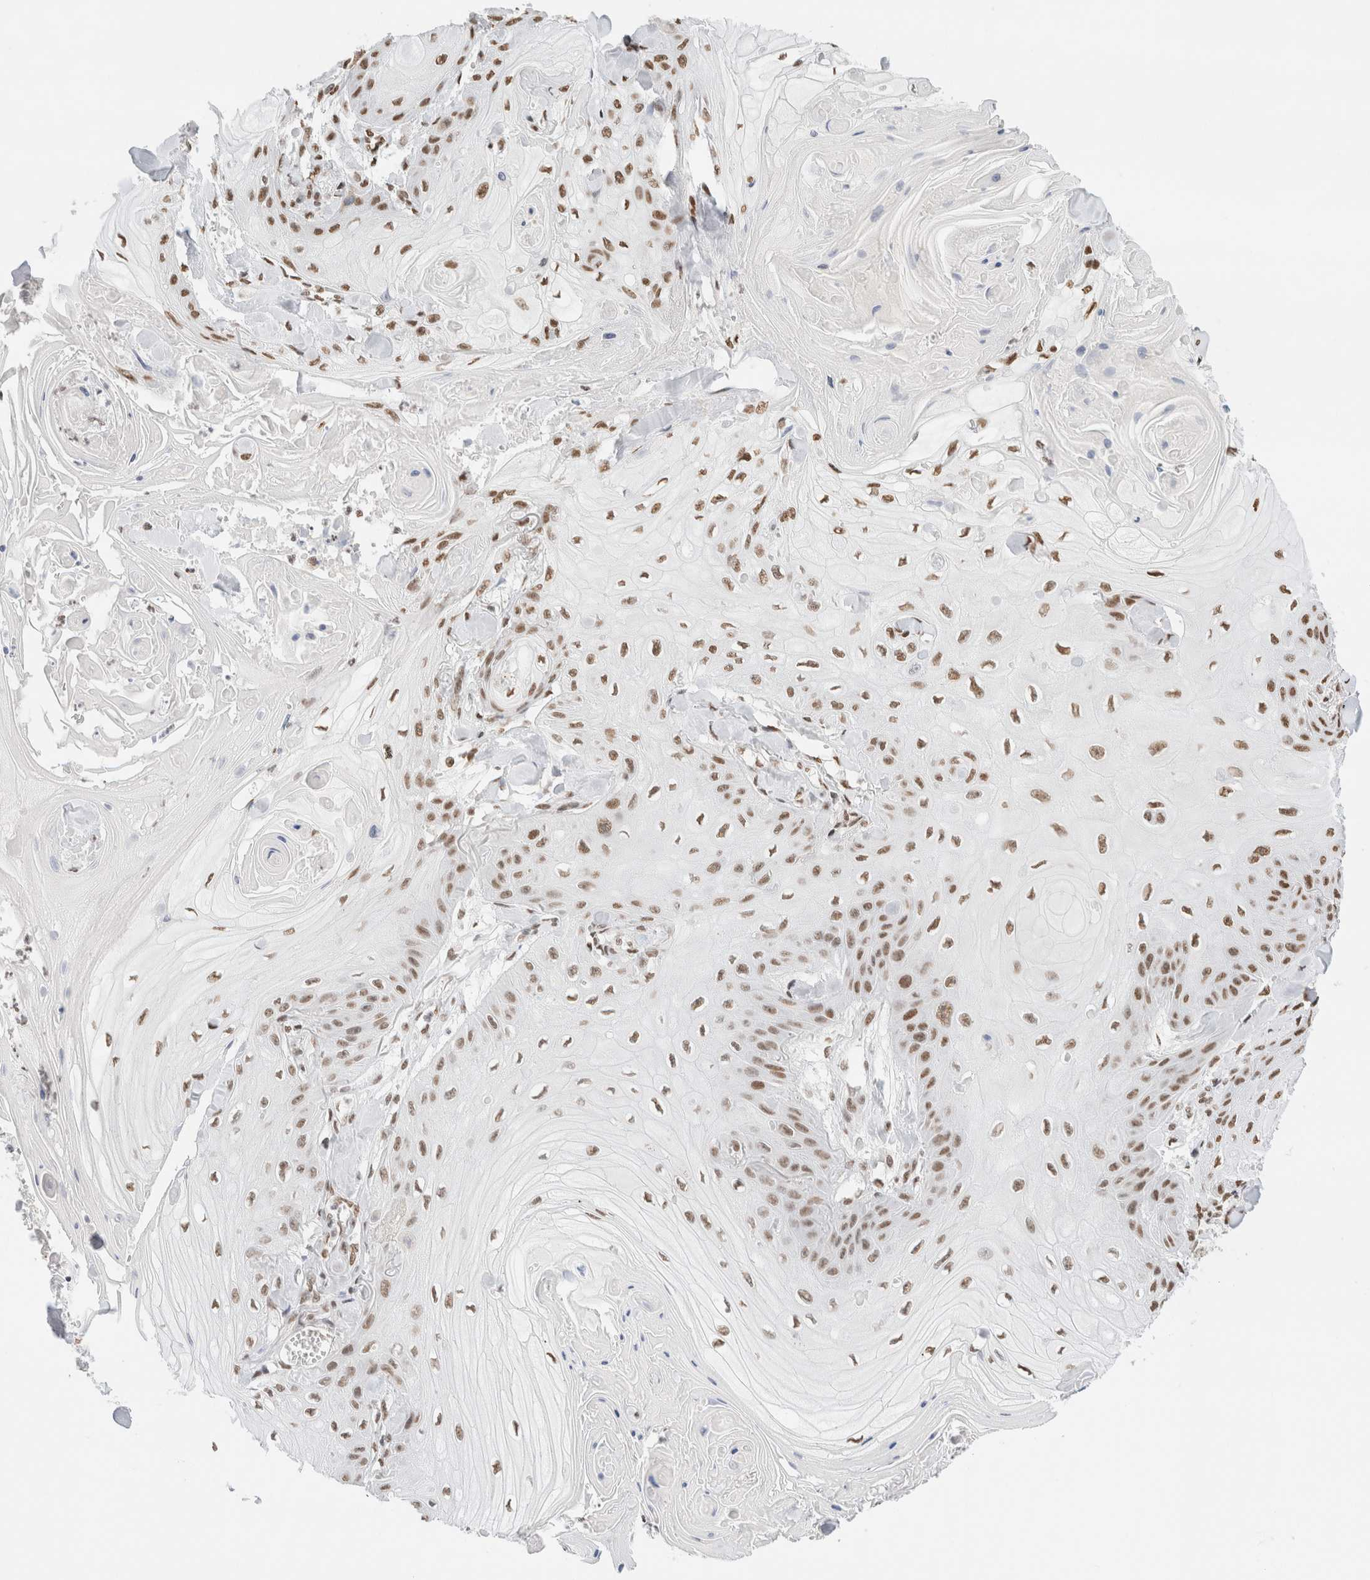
{"staining": {"intensity": "moderate", "quantity": ">75%", "location": "nuclear"}, "tissue": "skin cancer", "cell_type": "Tumor cells", "image_type": "cancer", "snomed": [{"axis": "morphology", "description": "Squamous cell carcinoma, NOS"}, {"axis": "topography", "description": "Skin"}], "caption": "Skin cancer (squamous cell carcinoma) stained for a protein shows moderate nuclear positivity in tumor cells.", "gene": "SUPT3H", "patient": {"sex": "male", "age": 74}}